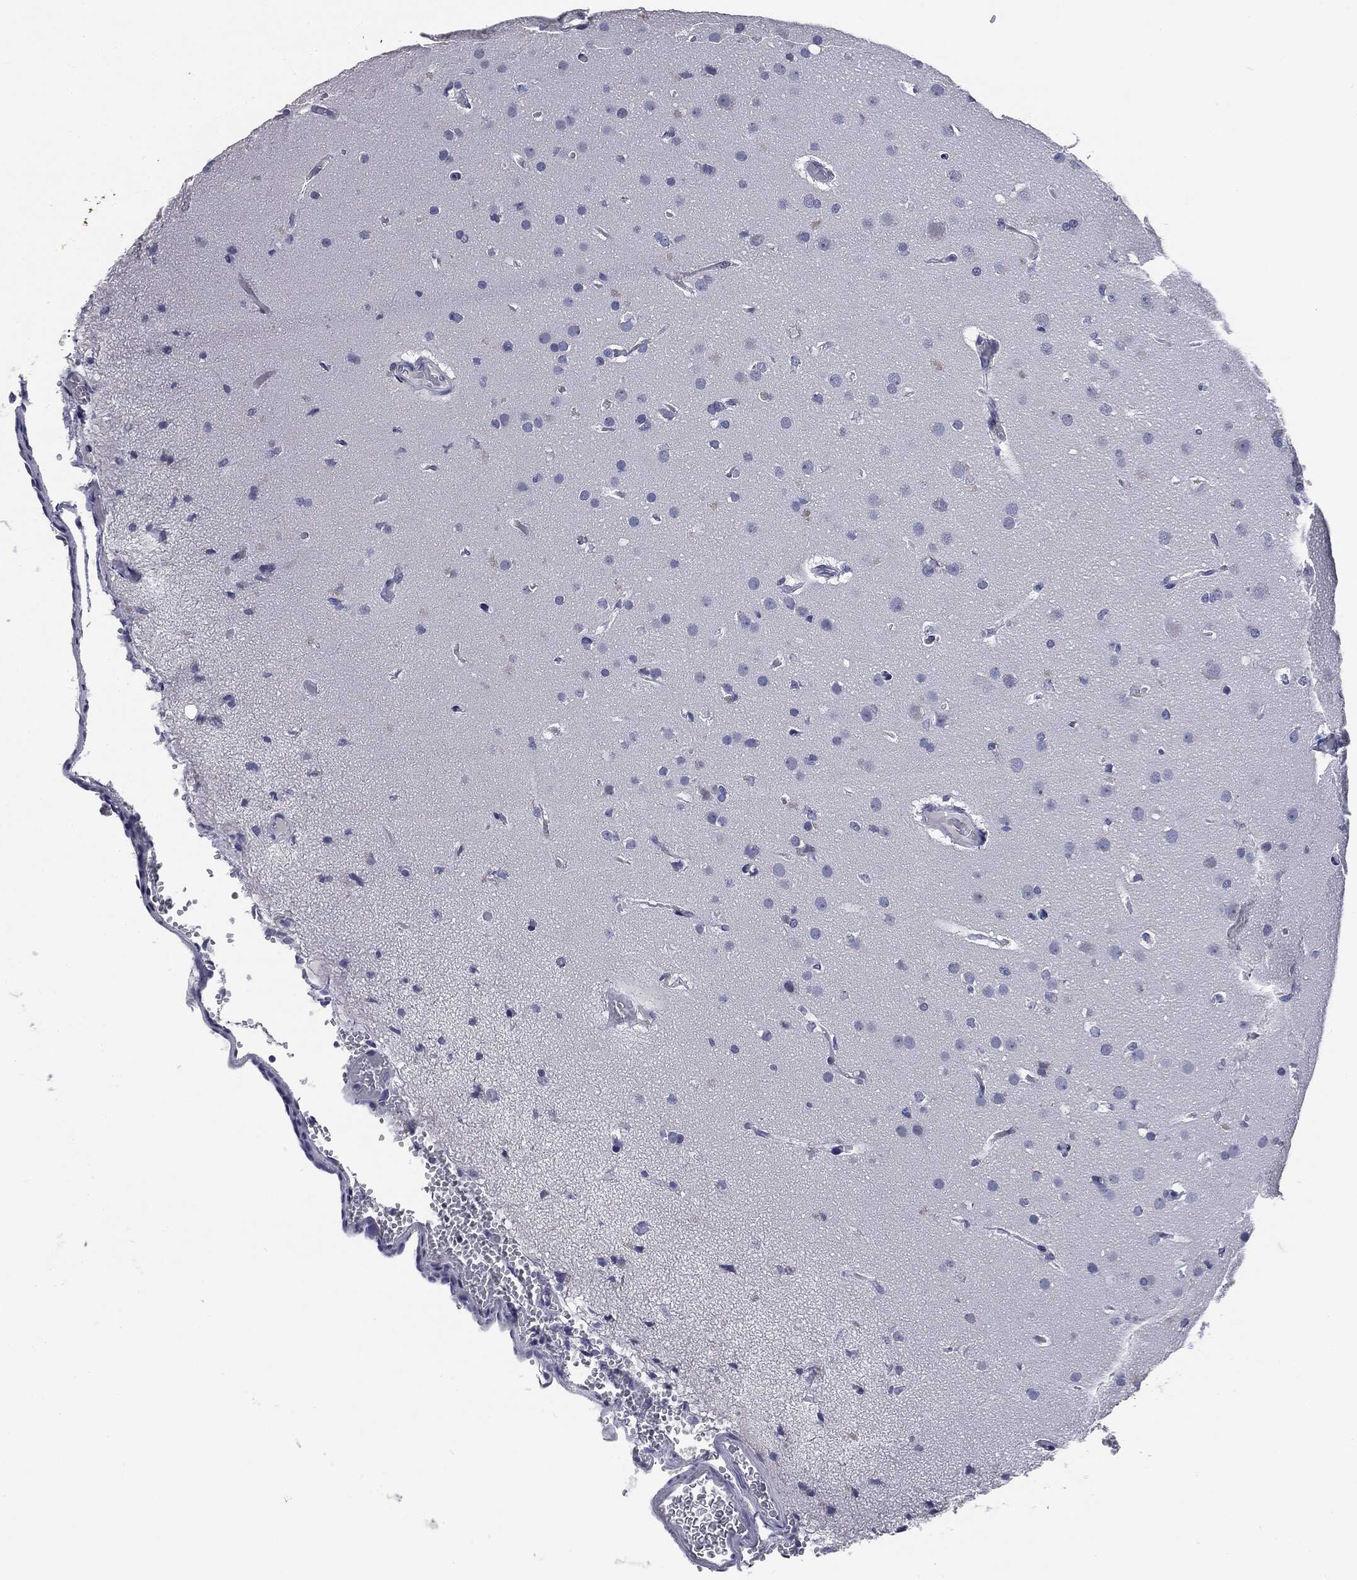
{"staining": {"intensity": "negative", "quantity": "none", "location": "none"}, "tissue": "glioma", "cell_type": "Tumor cells", "image_type": "cancer", "snomed": [{"axis": "morphology", "description": "Glioma, malignant, NOS"}, {"axis": "topography", "description": "Cerebral cortex"}], "caption": "A photomicrograph of malignant glioma stained for a protein shows no brown staining in tumor cells.", "gene": "AFP", "patient": {"sex": "male", "age": 58}}